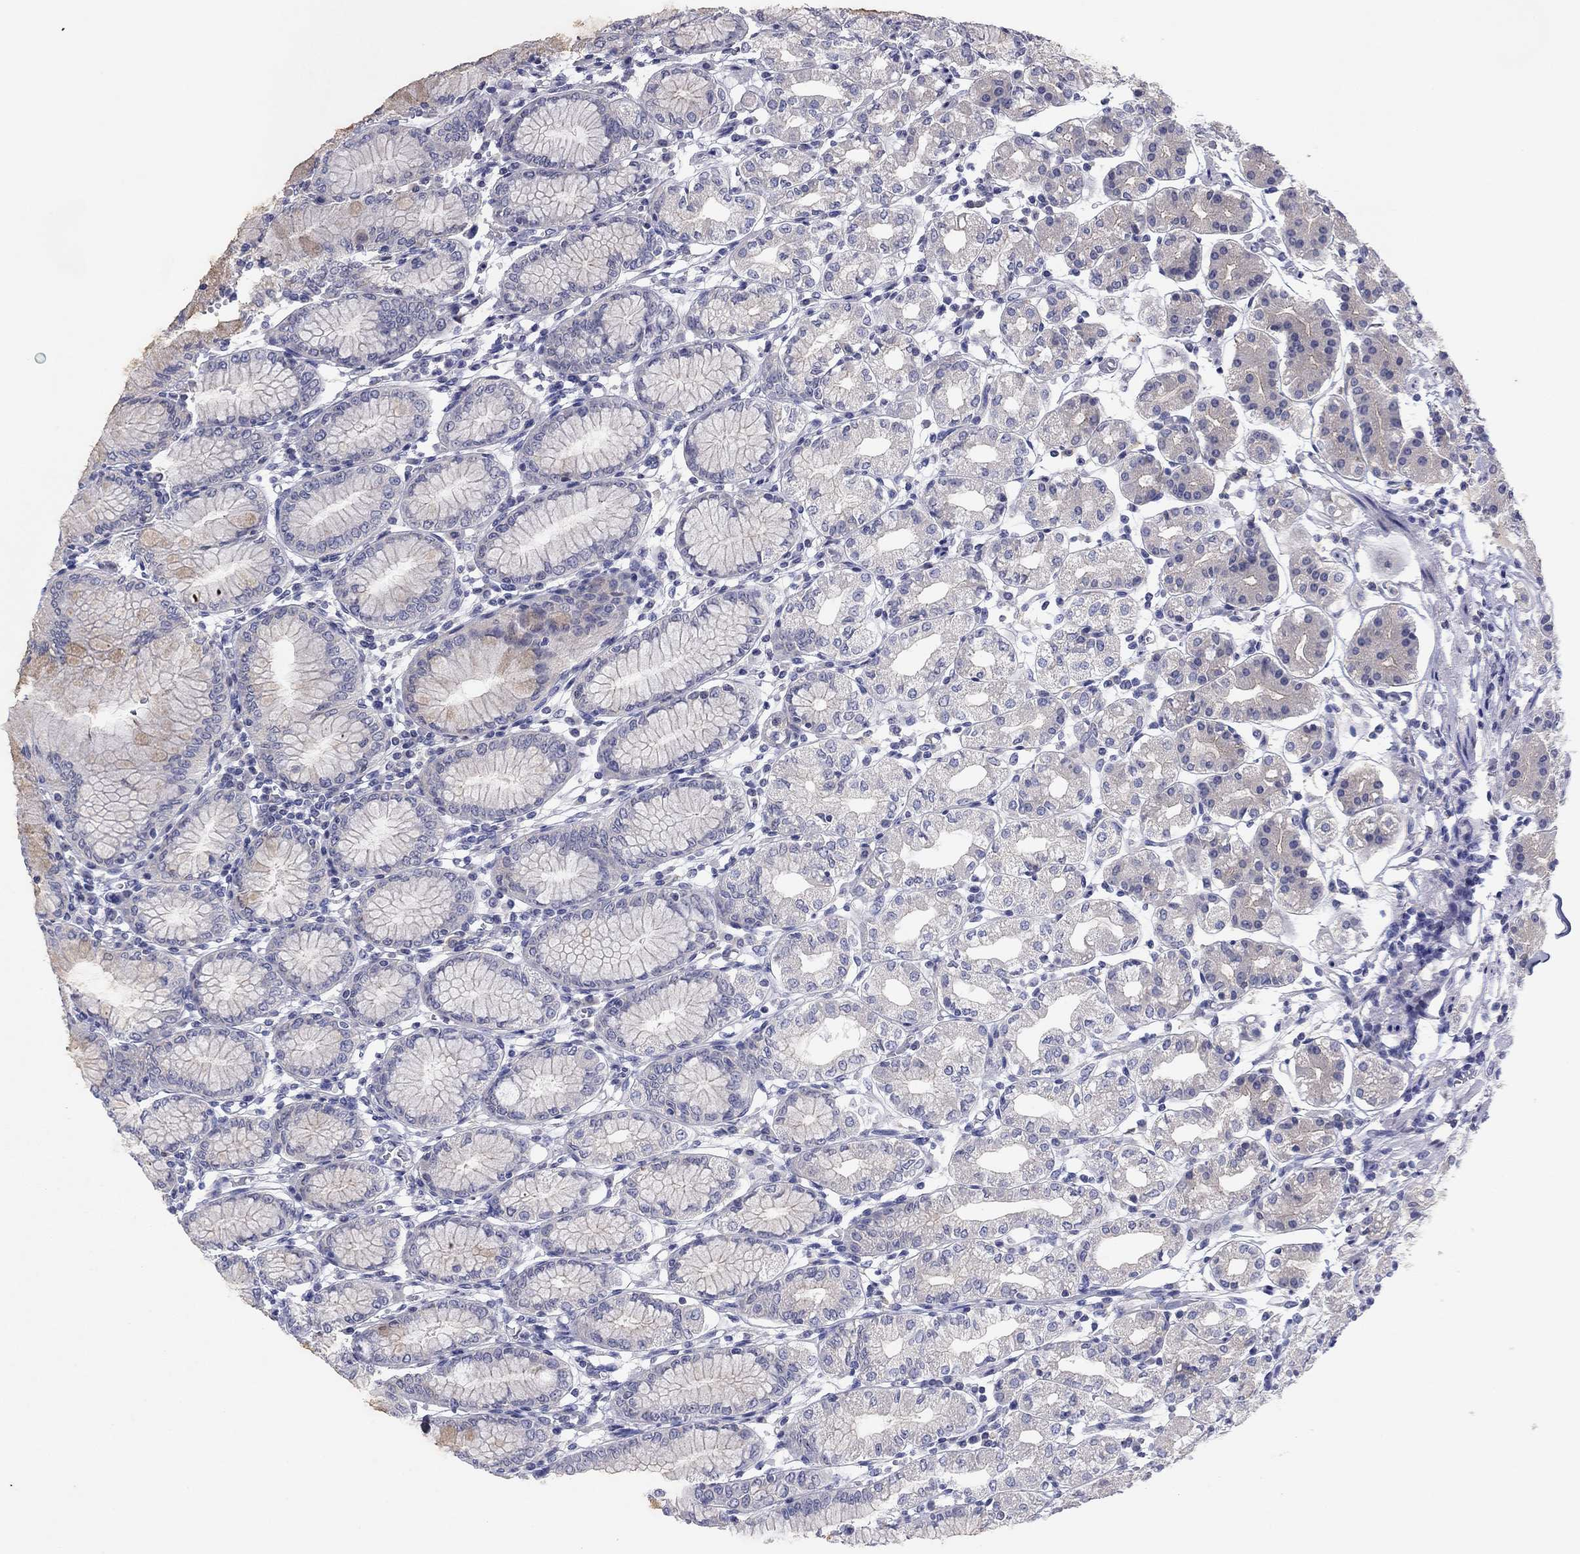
{"staining": {"intensity": "negative", "quantity": "none", "location": "none"}, "tissue": "stomach", "cell_type": "Glandular cells", "image_type": "normal", "snomed": [{"axis": "morphology", "description": "Normal tissue, NOS"}, {"axis": "topography", "description": "Skeletal muscle"}, {"axis": "topography", "description": "Stomach"}], "caption": "DAB (3,3'-diaminobenzidine) immunohistochemical staining of normal human stomach reveals no significant expression in glandular cells. Nuclei are stained in blue.", "gene": "CNTNAP4", "patient": {"sex": "female", "age": 57}}